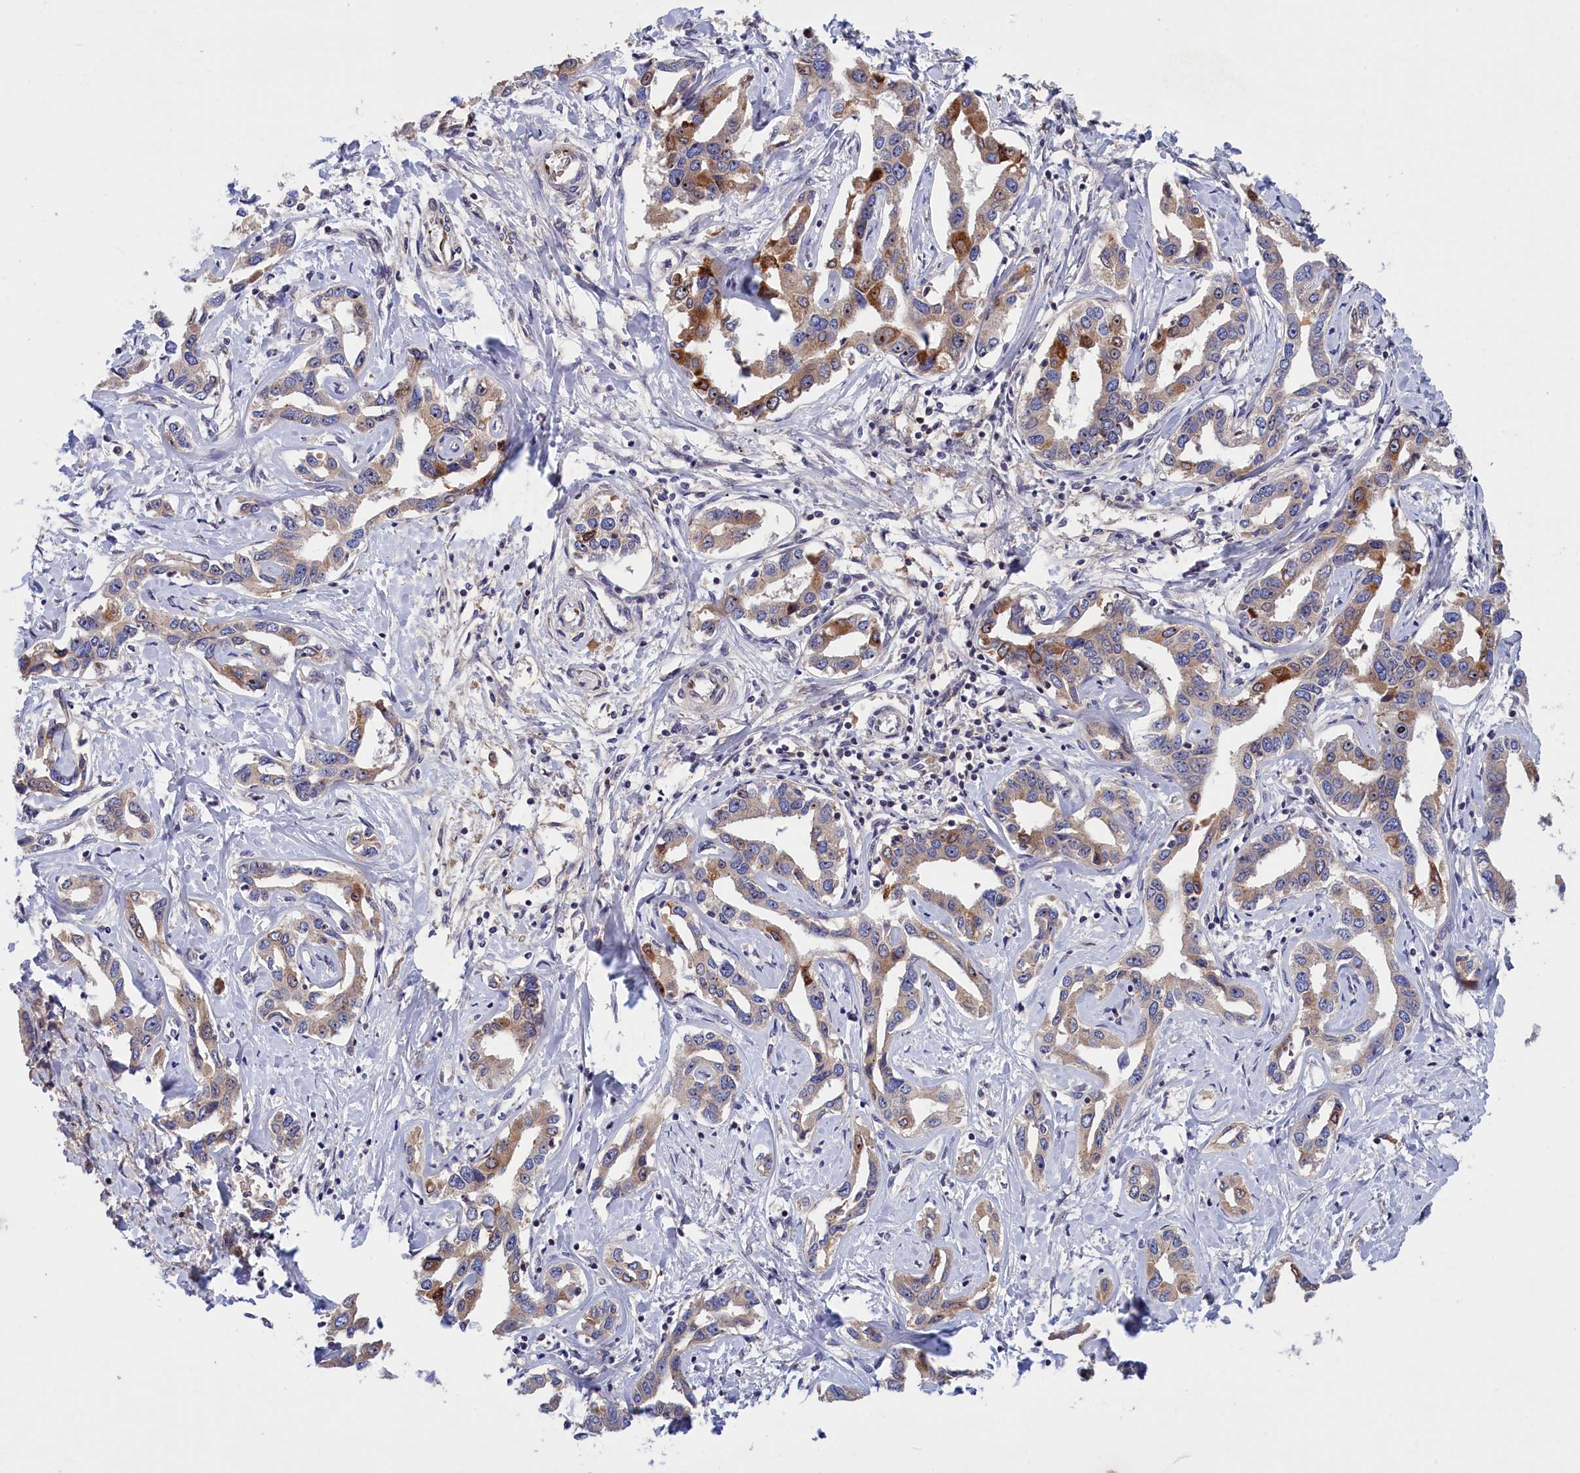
{"staining": {"intensity": "moderate", "quantity": "<25%", "location": "cytoplasmic/membranous"}, "tissue": "liver cancer", "cell_type": "Tumor cells", "image_type": "cancer", "snomed": [{"axis": "morphology", "description": "Cholangiocarcinoma"}, {"axis": "topography", "description": "Liver"}], "caption": "Immunohistochemical staining of human liver cancer (cholangiocarcinoma) displays moderate cytoplasmic/membranous protein positivity in about <25% of tumor cells.", "gene": "CRACD", "patient": {"sex": "male", "age": 59}}